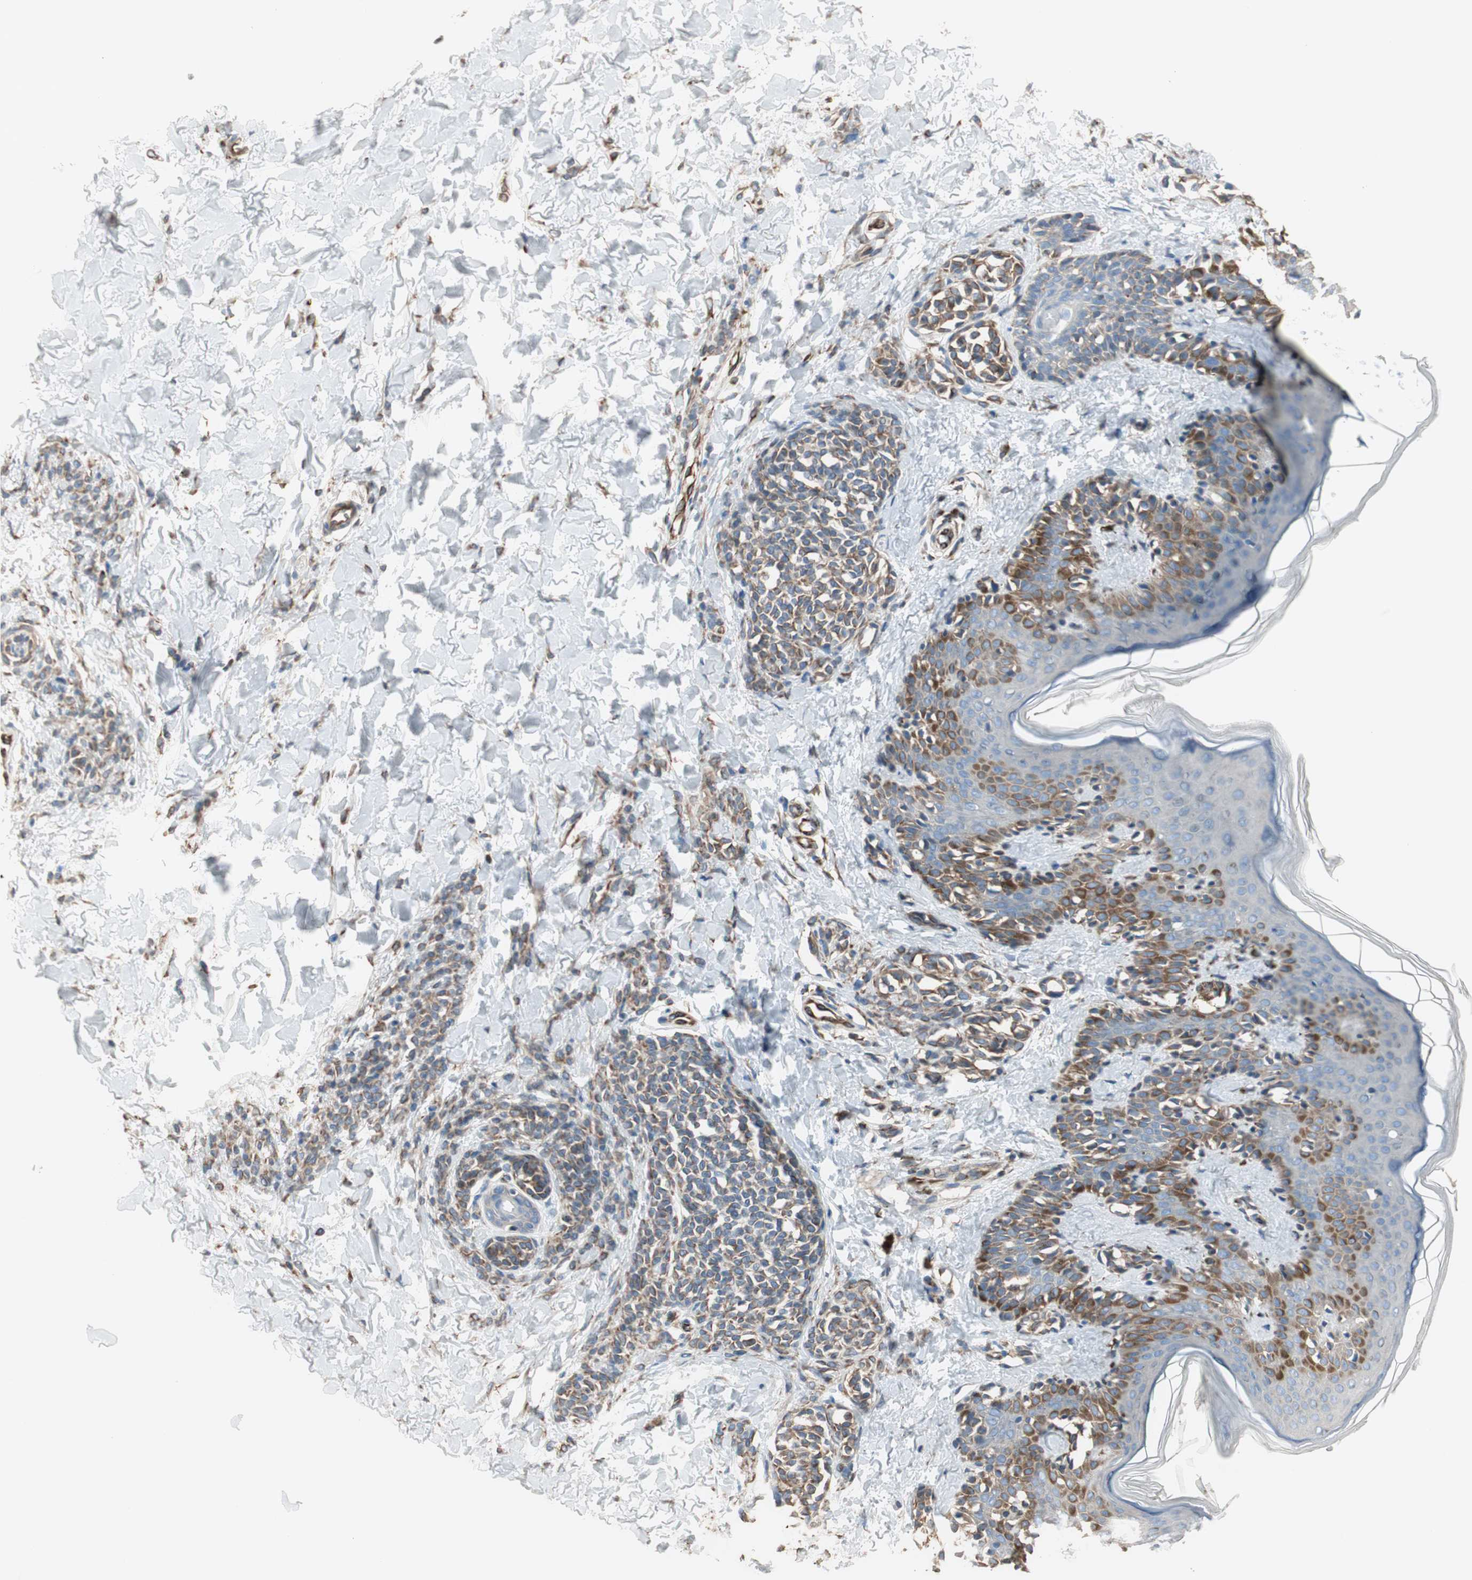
{"staining": {"intensity": "moderate", "quantity": ">75%", "location": "cytoplasmic/membranous"}, "tissue": "skin", "cell_type": "Fibroblasts", "image_type": "normal", "snomed": [{"axis": "morphology", "description": "Normal tissue, NOS"}, {"axis": "topography", "description": "Skin"}], "caption": "Unremarkable skin demonstrates moderate cytoplasmic/membranous positivity in approximately >75% of fibroblasts, visualized by immunohistochemistry. Nuclei are stained in blue.", "gene": "SRCIN1", "patient": {"sex": "male", "age": 16}}